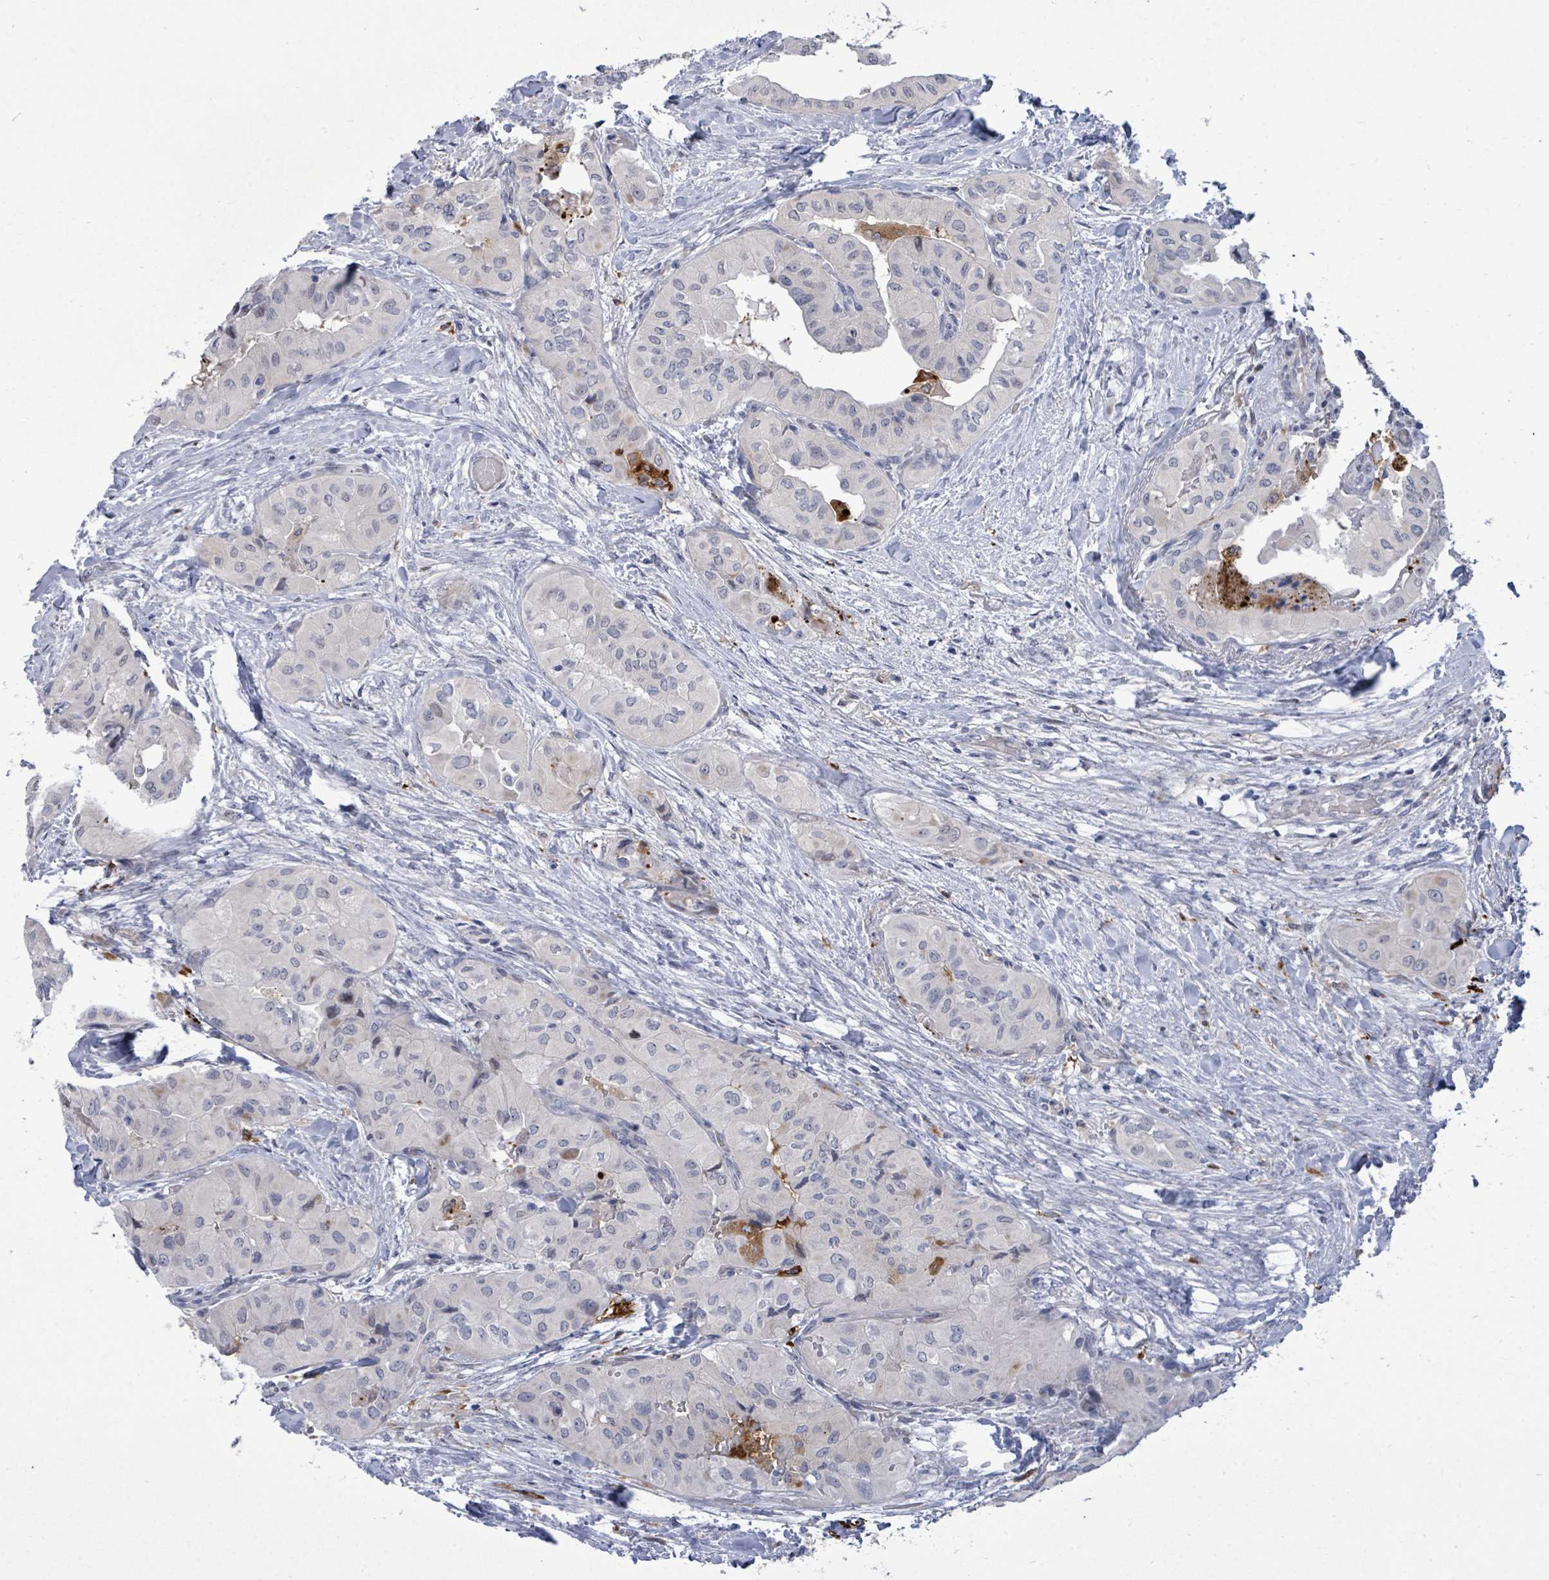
{"staining": {"intensity": "negative", "quantity": "none", "location": "none"}, "tissue": "head and neck cancer", "cell_type": "Tumor cells", "image_type": "cancer", "snomed": [{"axis": "morphology", "description": "Adenocarcinoma, NOS"}, {"axis": "topography", "description": "Head-Neck"}], "caption": "Tumor cells are negative for brown protein staining in head and neck cancer.", "gene": "CT45A5", "patient": {"sex": "male", "age": 66}}